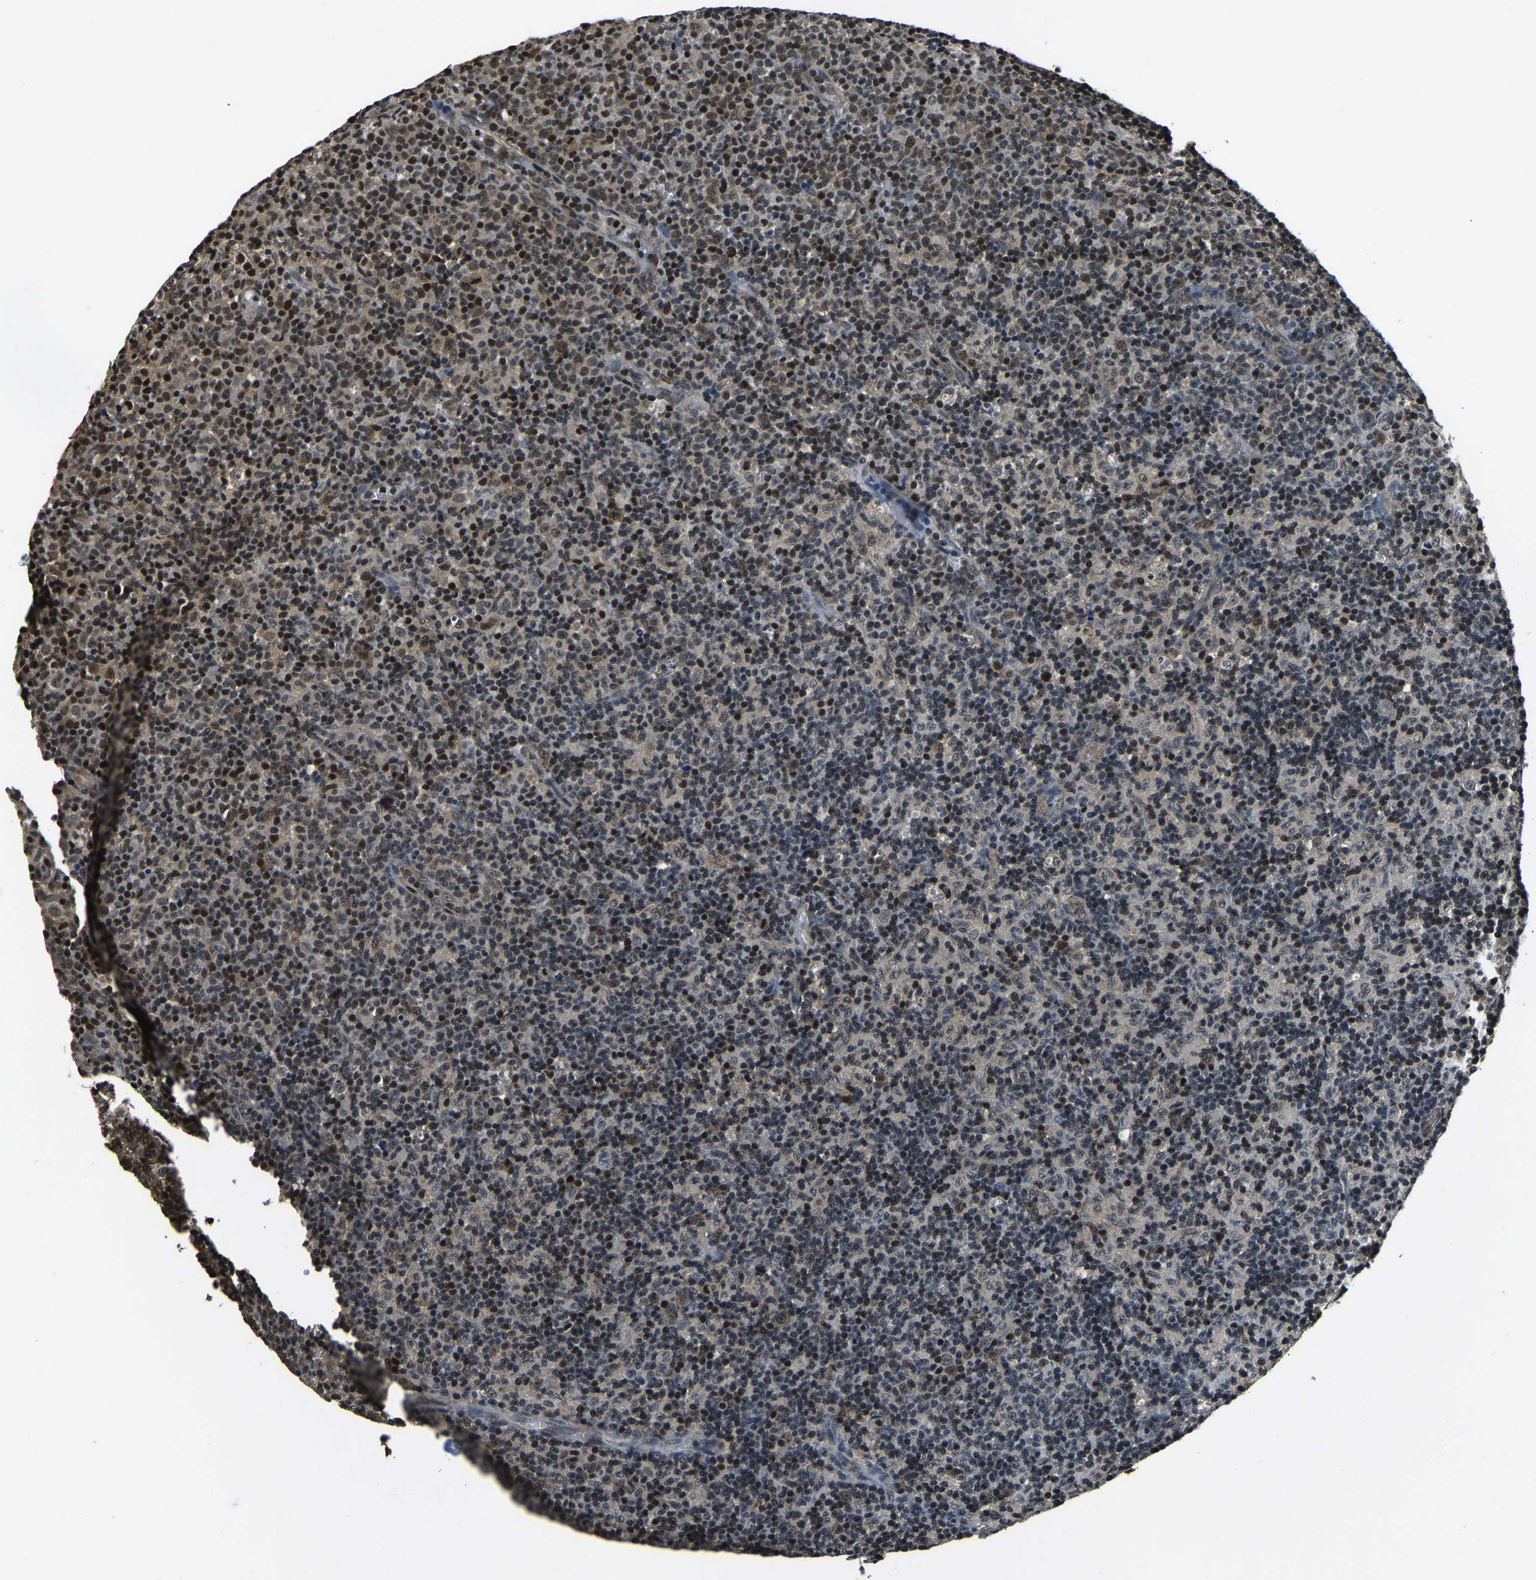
{"staining": {"intensity": "moderate", "quantity": ">75%", "location": "nuclear"}, "tissue": "lymph node", "cell_type": "Germinal center cells", "image_type": "normal", "snomed": [{"axis": "morphology", "description": "Normal tissue, NOS"}, {"axis": "morphology", "description": "Inflammation, NOS"}, {"axis": "topography", "description": "Lymph node"}], "caption": "High-magnification brightfield microscopy of unremarkable lymph node stained with DAB (3,3'-diaminobenzidine) (brown) and counterstained with hematoxylin (blue). germinal center cells exhibit moderate nuclear positivity is identified in approximately>75% of cells. Immunohistochemistry (ihc) stains the protein of interest in brown and the nuclei are stained blue.", "gene": "ANKIB1", "patient": {"sex": "male", "age": 55}}